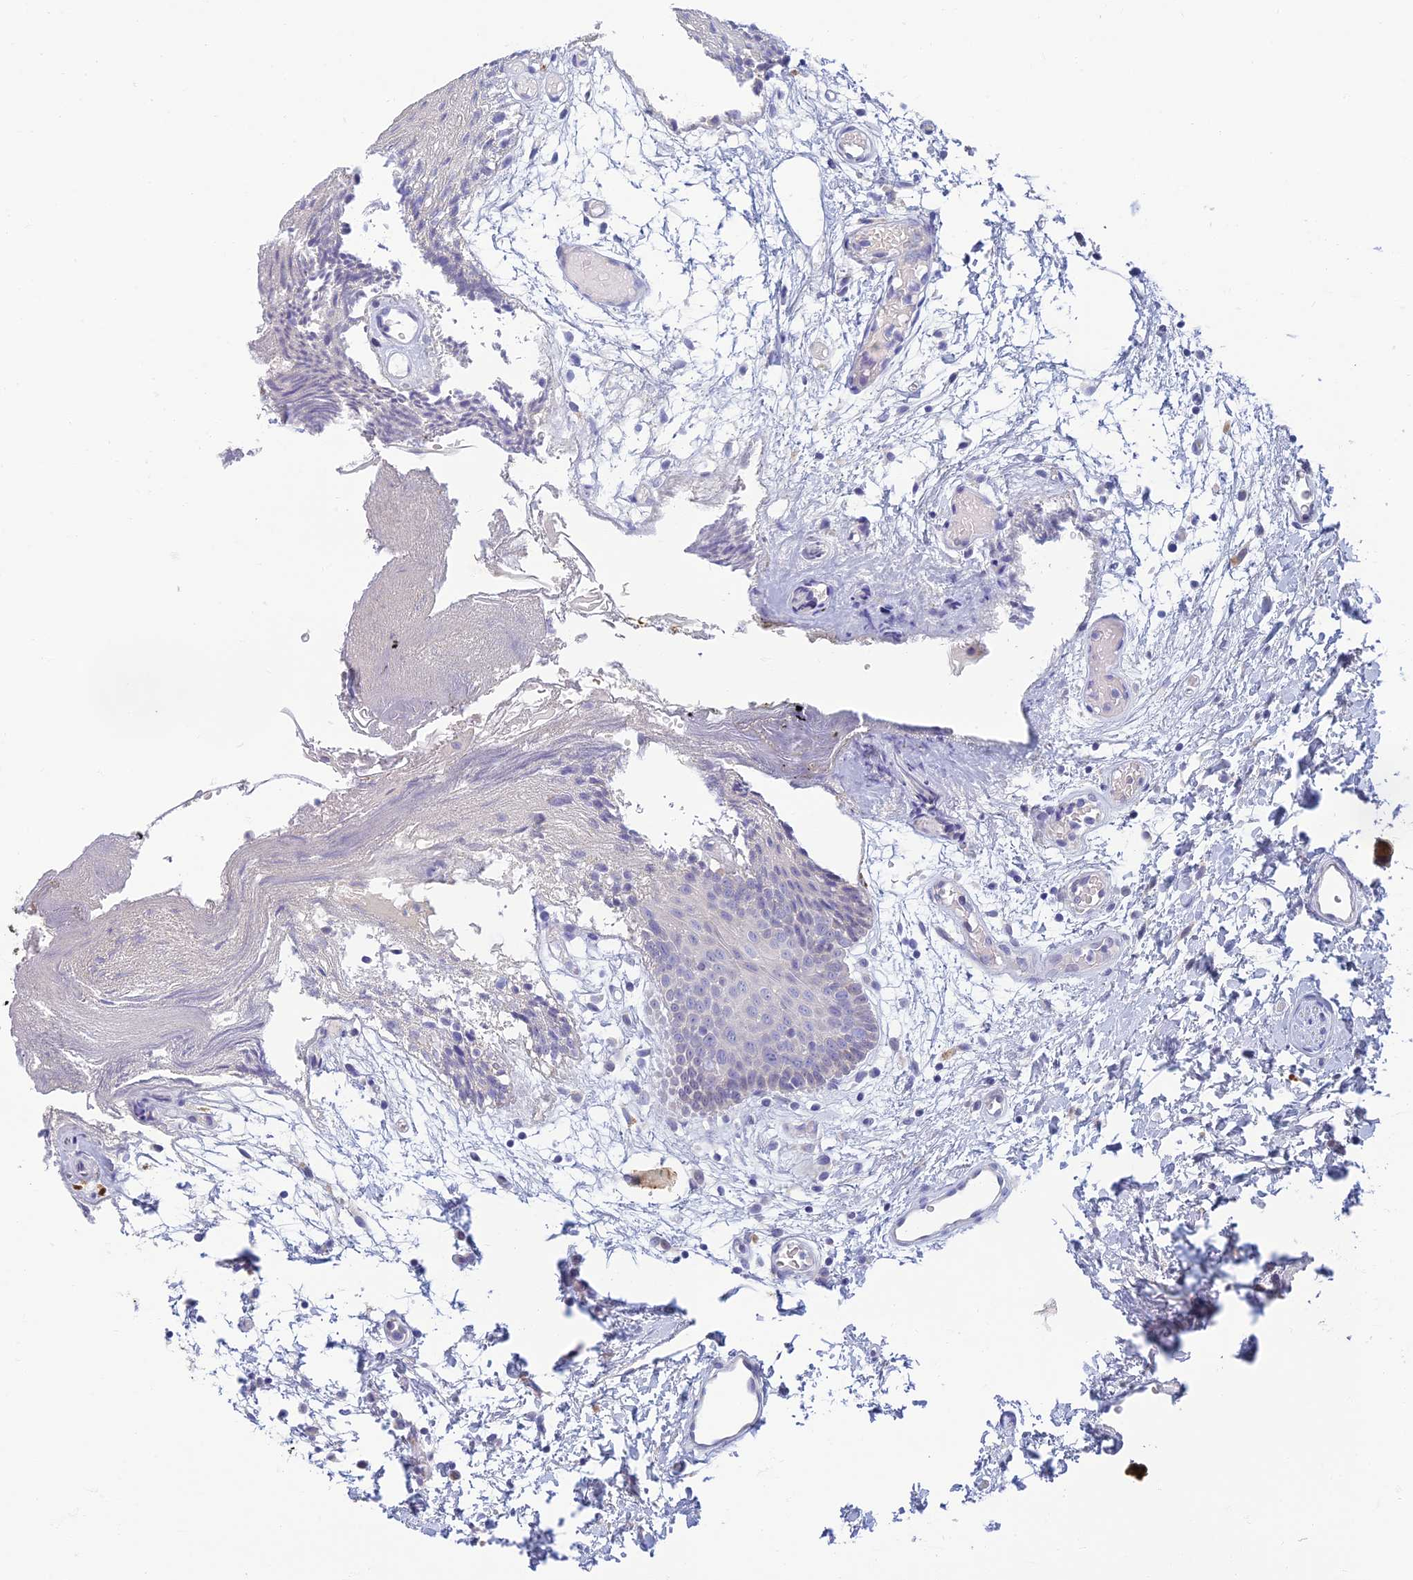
{"staining": {"intensity": "negative", "quantity": "none", "location": "none"}, "tissue": "oral mucosa", "cell_type": "Squamous epithelial cells", "image_type": "normal", "snomed": [{"axis": "morphology", "description": "Normal tissue, NOS"}, {"axis": "topography", "description": "Skeletal muscle"}, {"axis": "topography", "description": "Oral tissue"}, {"axis": "topography", "description": "Salivary gland"}, {"axis": "topography", "description": "Peripheral nerve tissue"}], "caption": "Unremarkable oral mucosa was stained to show a protein in brown. There is no significant expression in squamous epithelial cells. The staining is performed using DAB (3,3'-diaminobenzidine) brown chromogen with nuclei counter-stained in using hematoxylin.", "gene": "SLC25A41", "patient": {"sex": "male", "age": 54}}